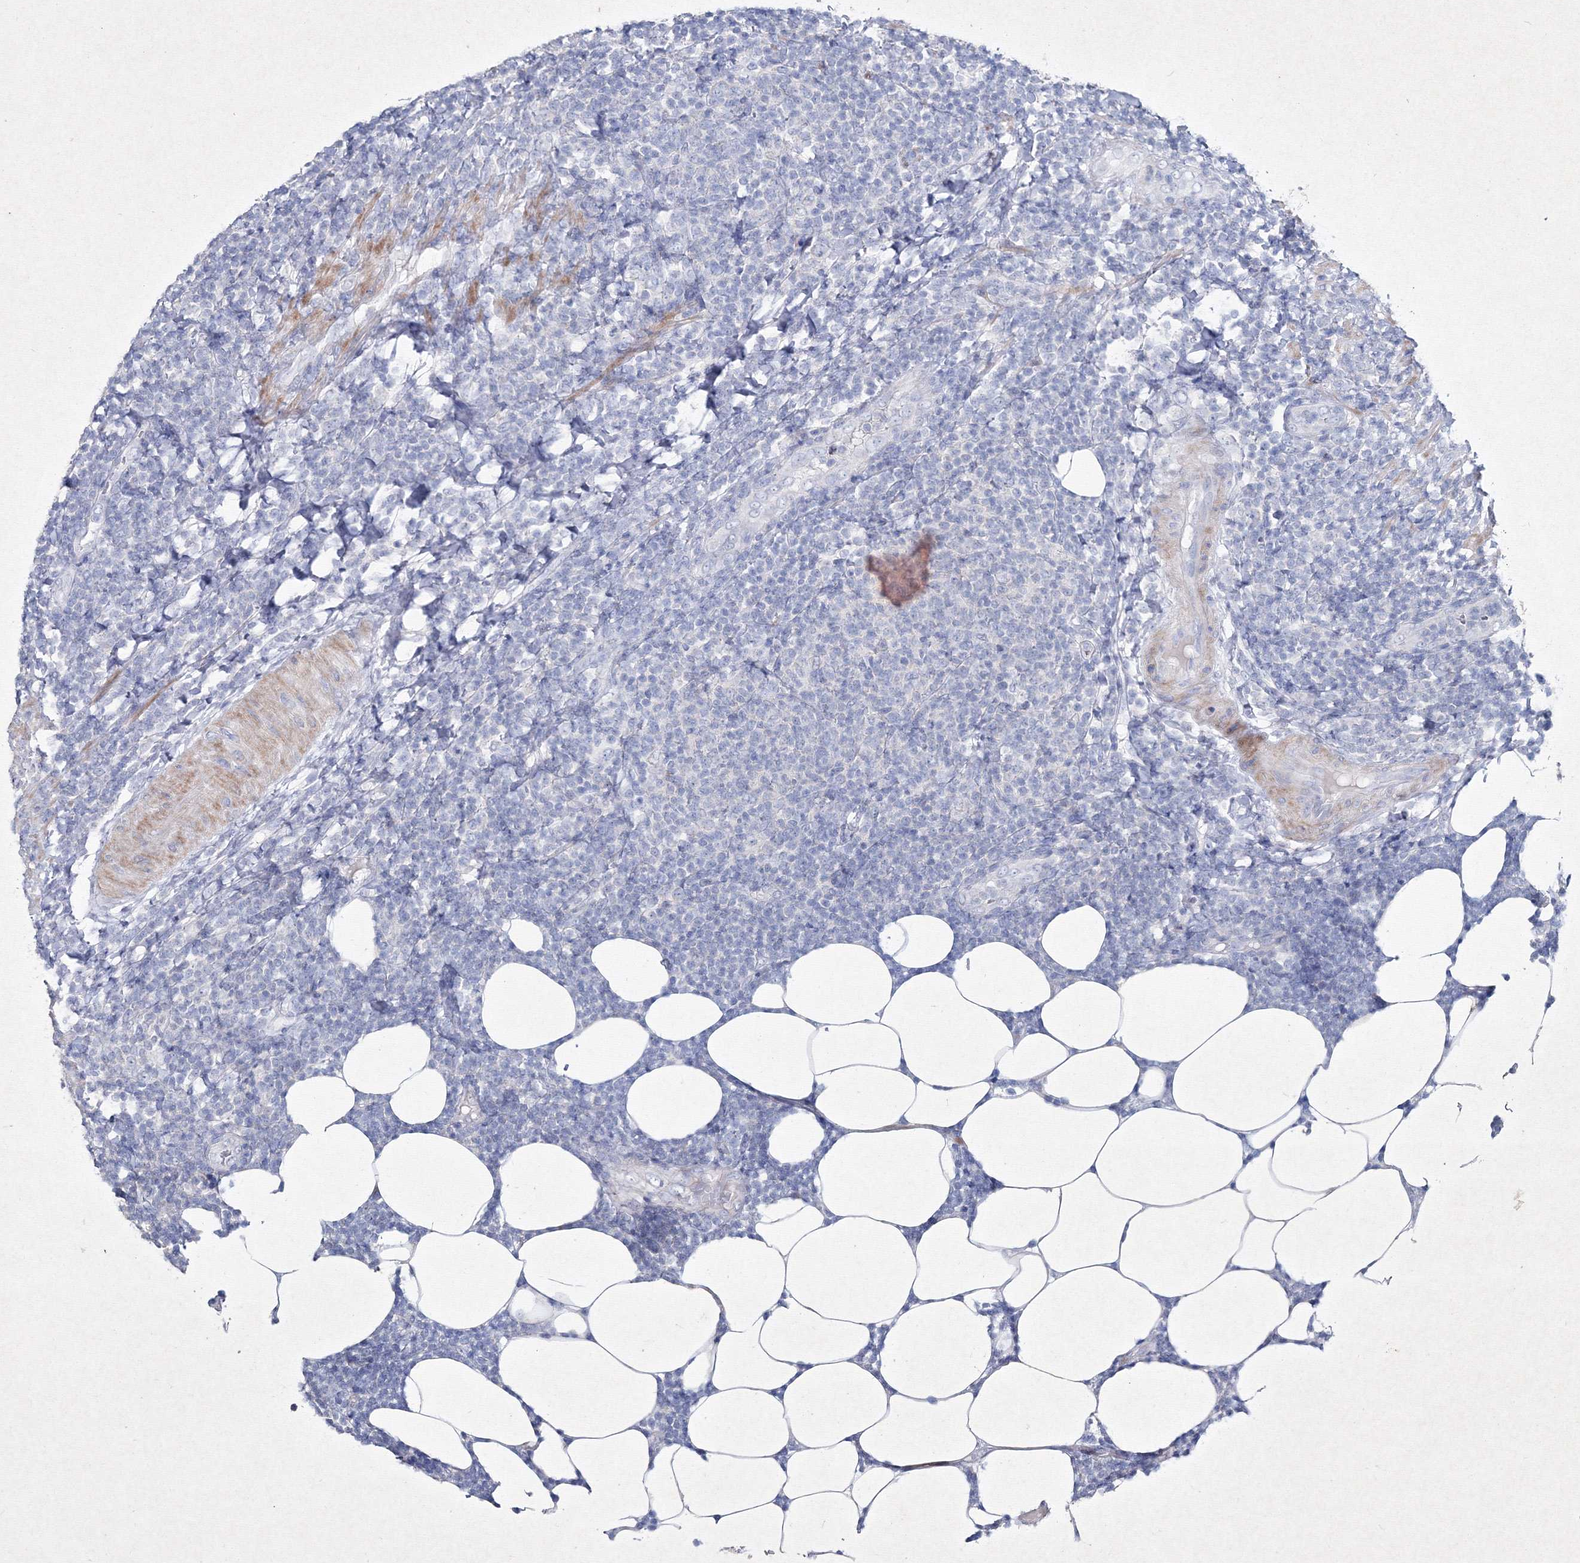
{"staining": {"intensity": "negative", "quantity": "none", "location": "none"}, "tissue": "lymphoma", "cell_type": "Tumor cells", "image_type": "cancer", "snomed": [{"axis": "morphology", "description": "Malignant lymphoma, non-Hodgkin's type, Low grade"}, {"axis": "topography", "description": "Lymph node"}], "caption": "Immunohistochemical staining of human low-grade malignant lymphoma, non-Hodgkin's type demonstrates no significant staining in tumor cells.", "gene": "SMIM29", "patient": {"sex": "male", "age": 66}}